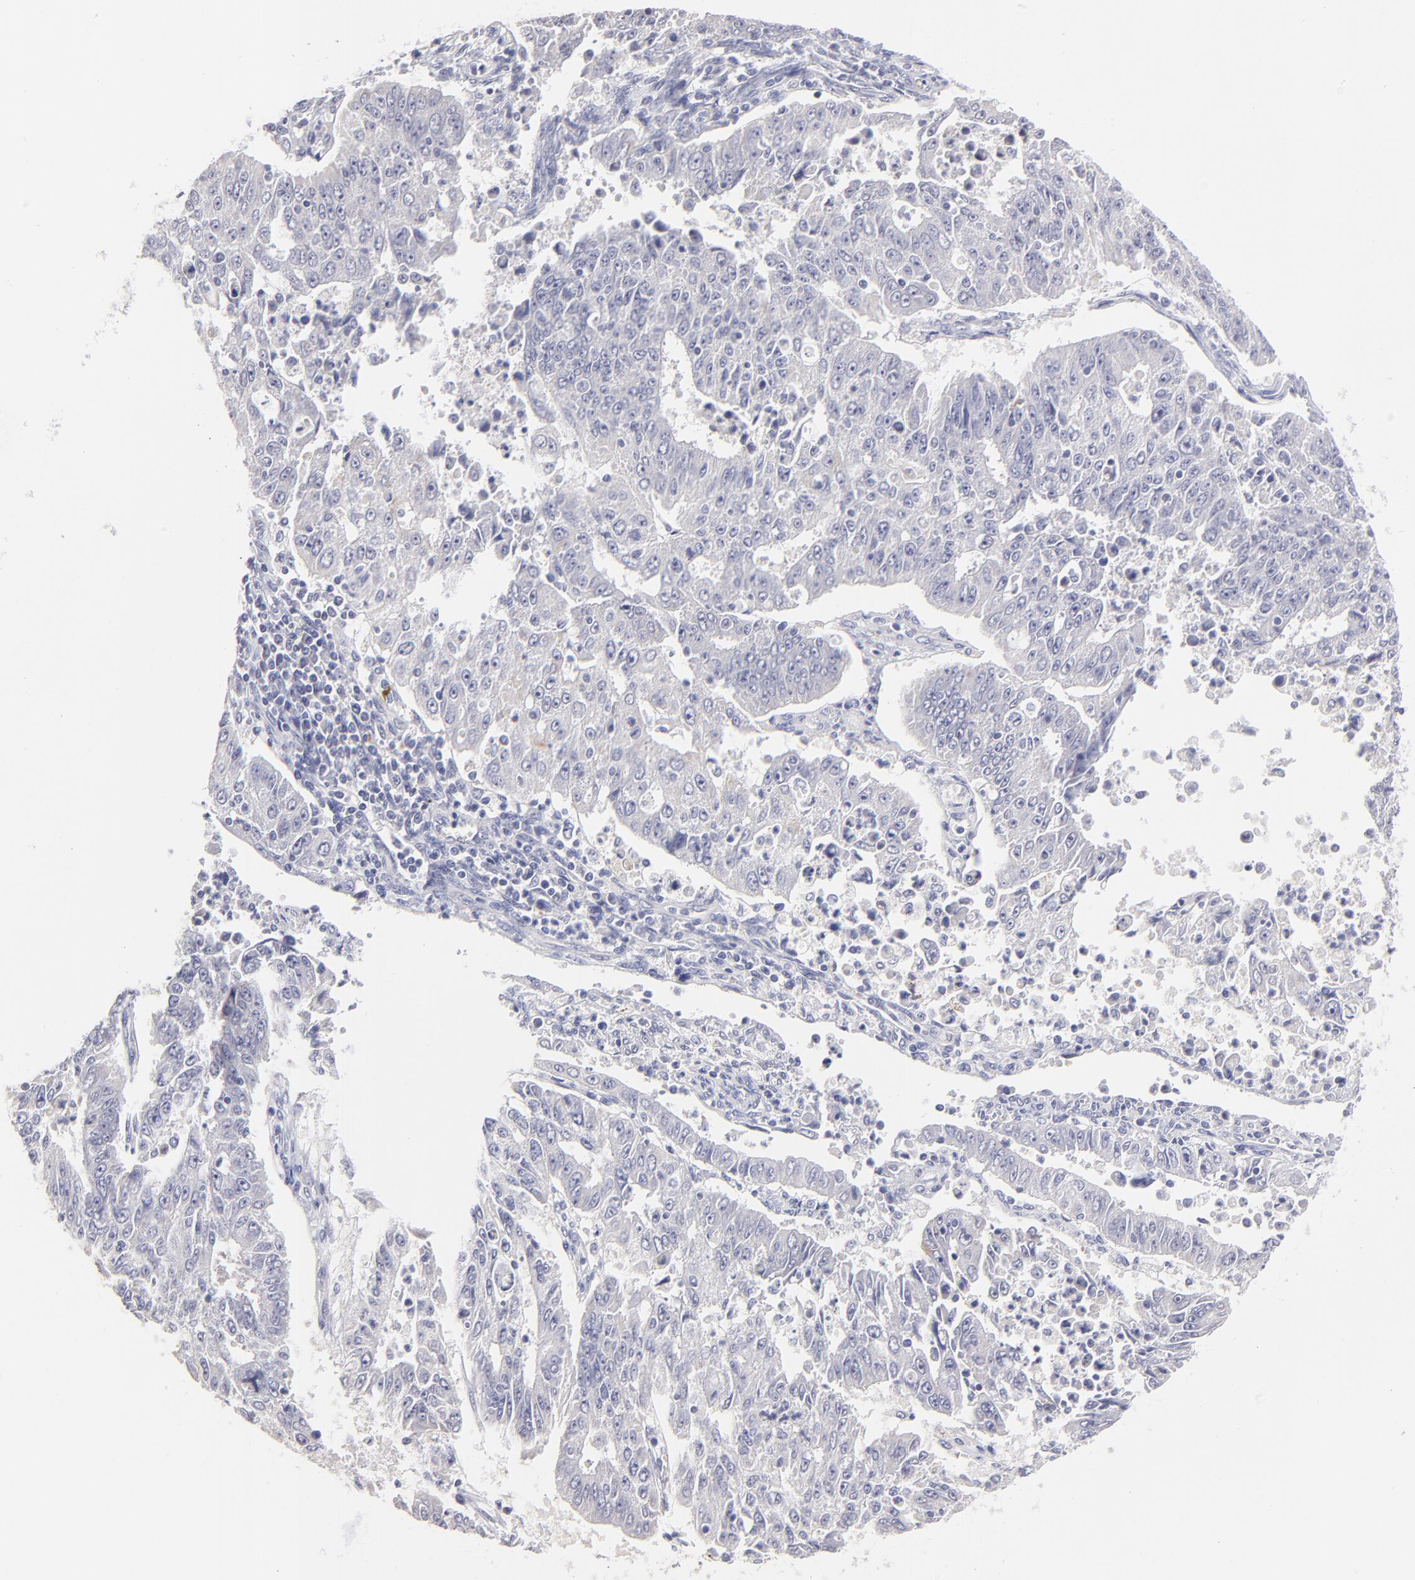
{"staining": {"intensity": "negative", "quantity": "none", "location": "none"}, "tissue": "endometrial cancer", "cell_type": "Tumor cells", "image_type": "cancer", "snomed": [{"axis": "morphology", "description": "Adenocarcinoma, NOS"}, {"axis": "topography", "description": "Endometrium"}], "caption": "A high-resolution histopathology image shows immunohistochemistry (IHC) staining of endometrial cancer (adenocarcinoma), which exhibits no significant positivity in tumor cells.", "gene": "BTG2", "patient": {"sex": "female", "age": 42}}